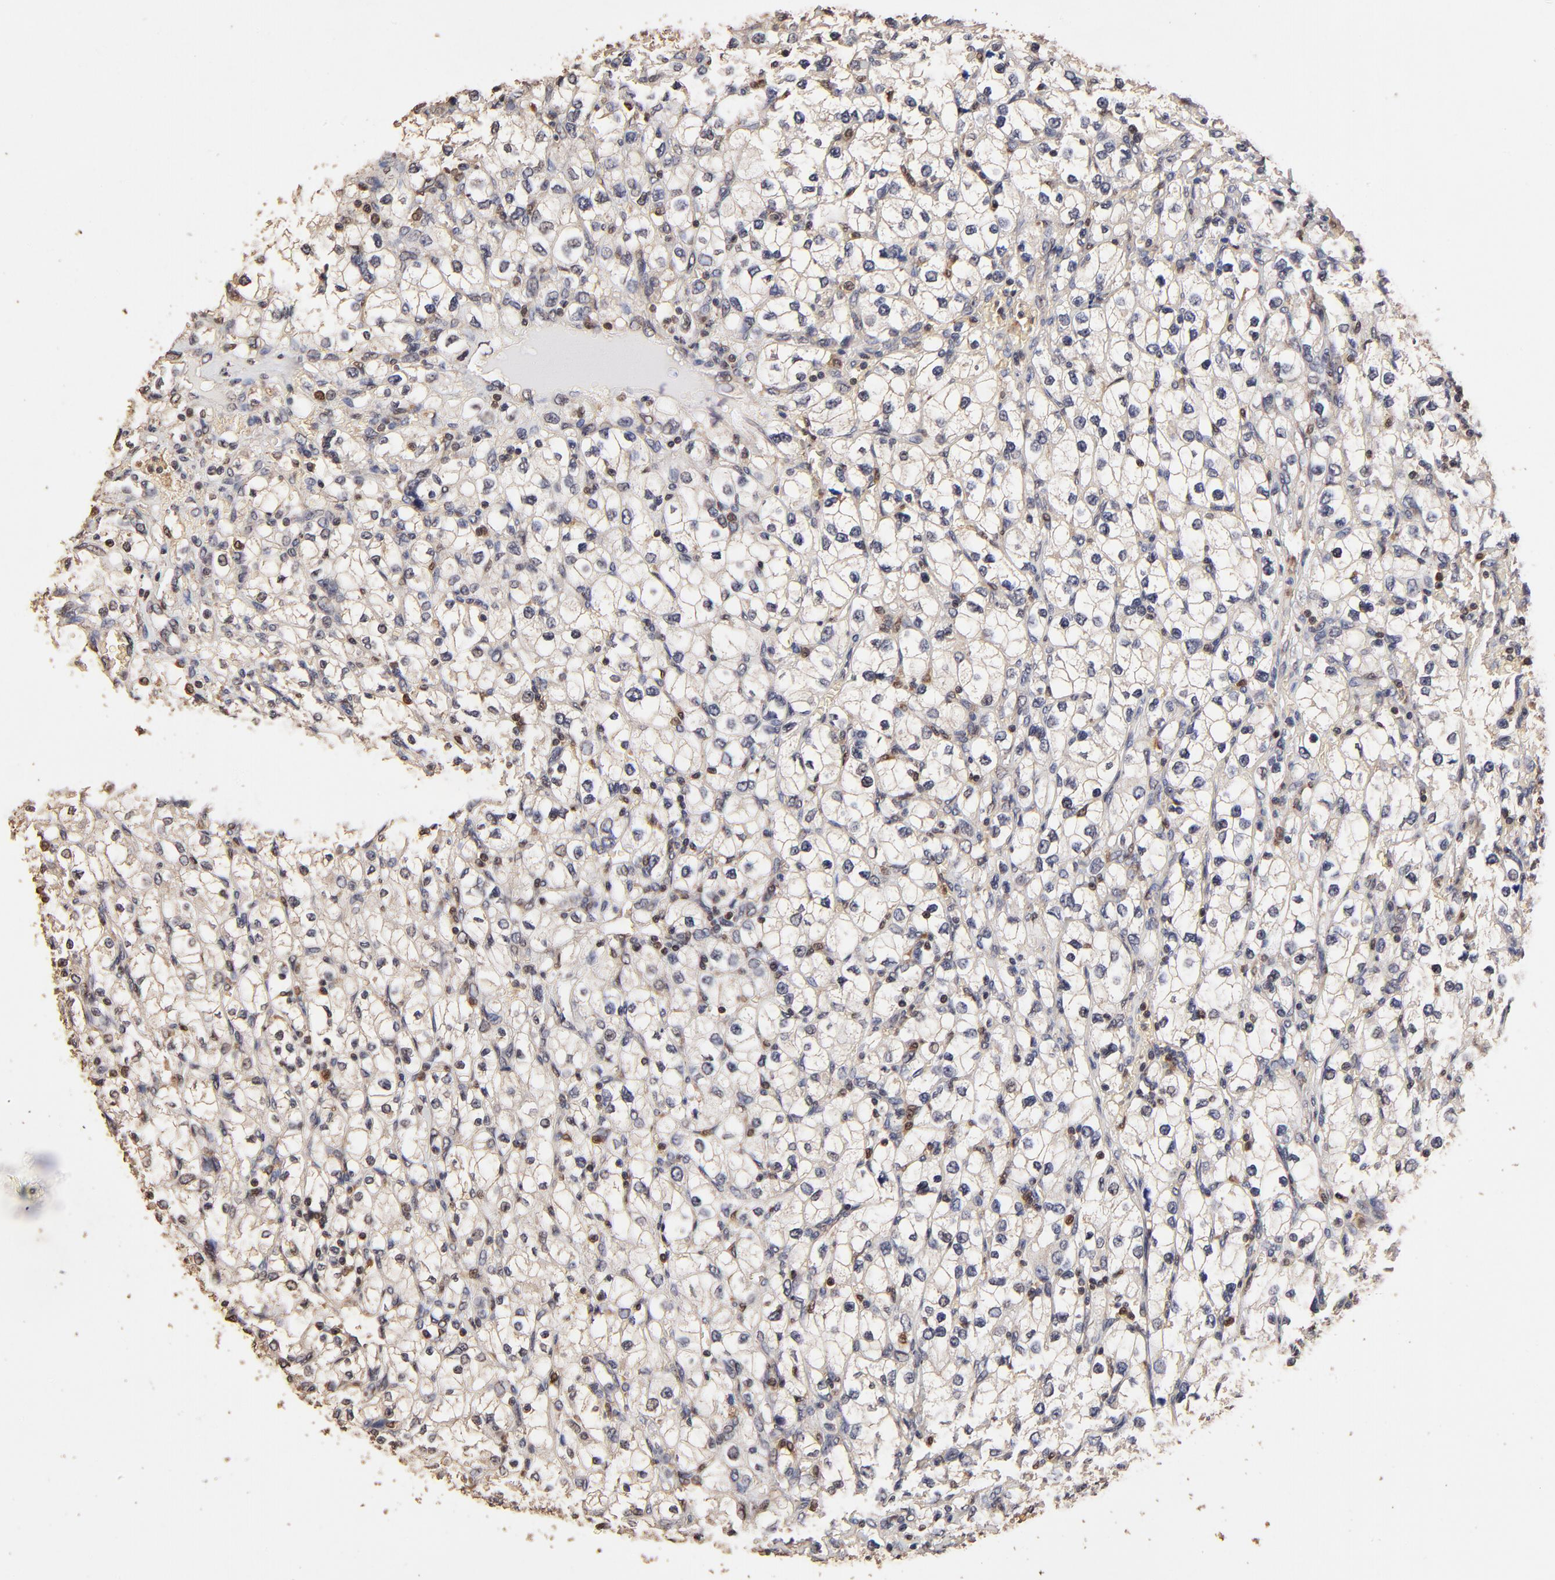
{"staining": {"intensity": "negative", "quantity": "none", "location": "none"}, "tissue": "renal cancer", "cell_type": "Tumor cells", "image_type": "cancer", "snomed": [{"axis": "morphology", "description": "Adenocarcinoma, NOS"}, {"axis": "topography", "description": "Kidney"}], "caption": "Histopathology image shows no significant protein expression in tumor cells of adenocarcinoma (renal).", "gene": "CASP1", "patient": {"sex": "female", "age": 62}}